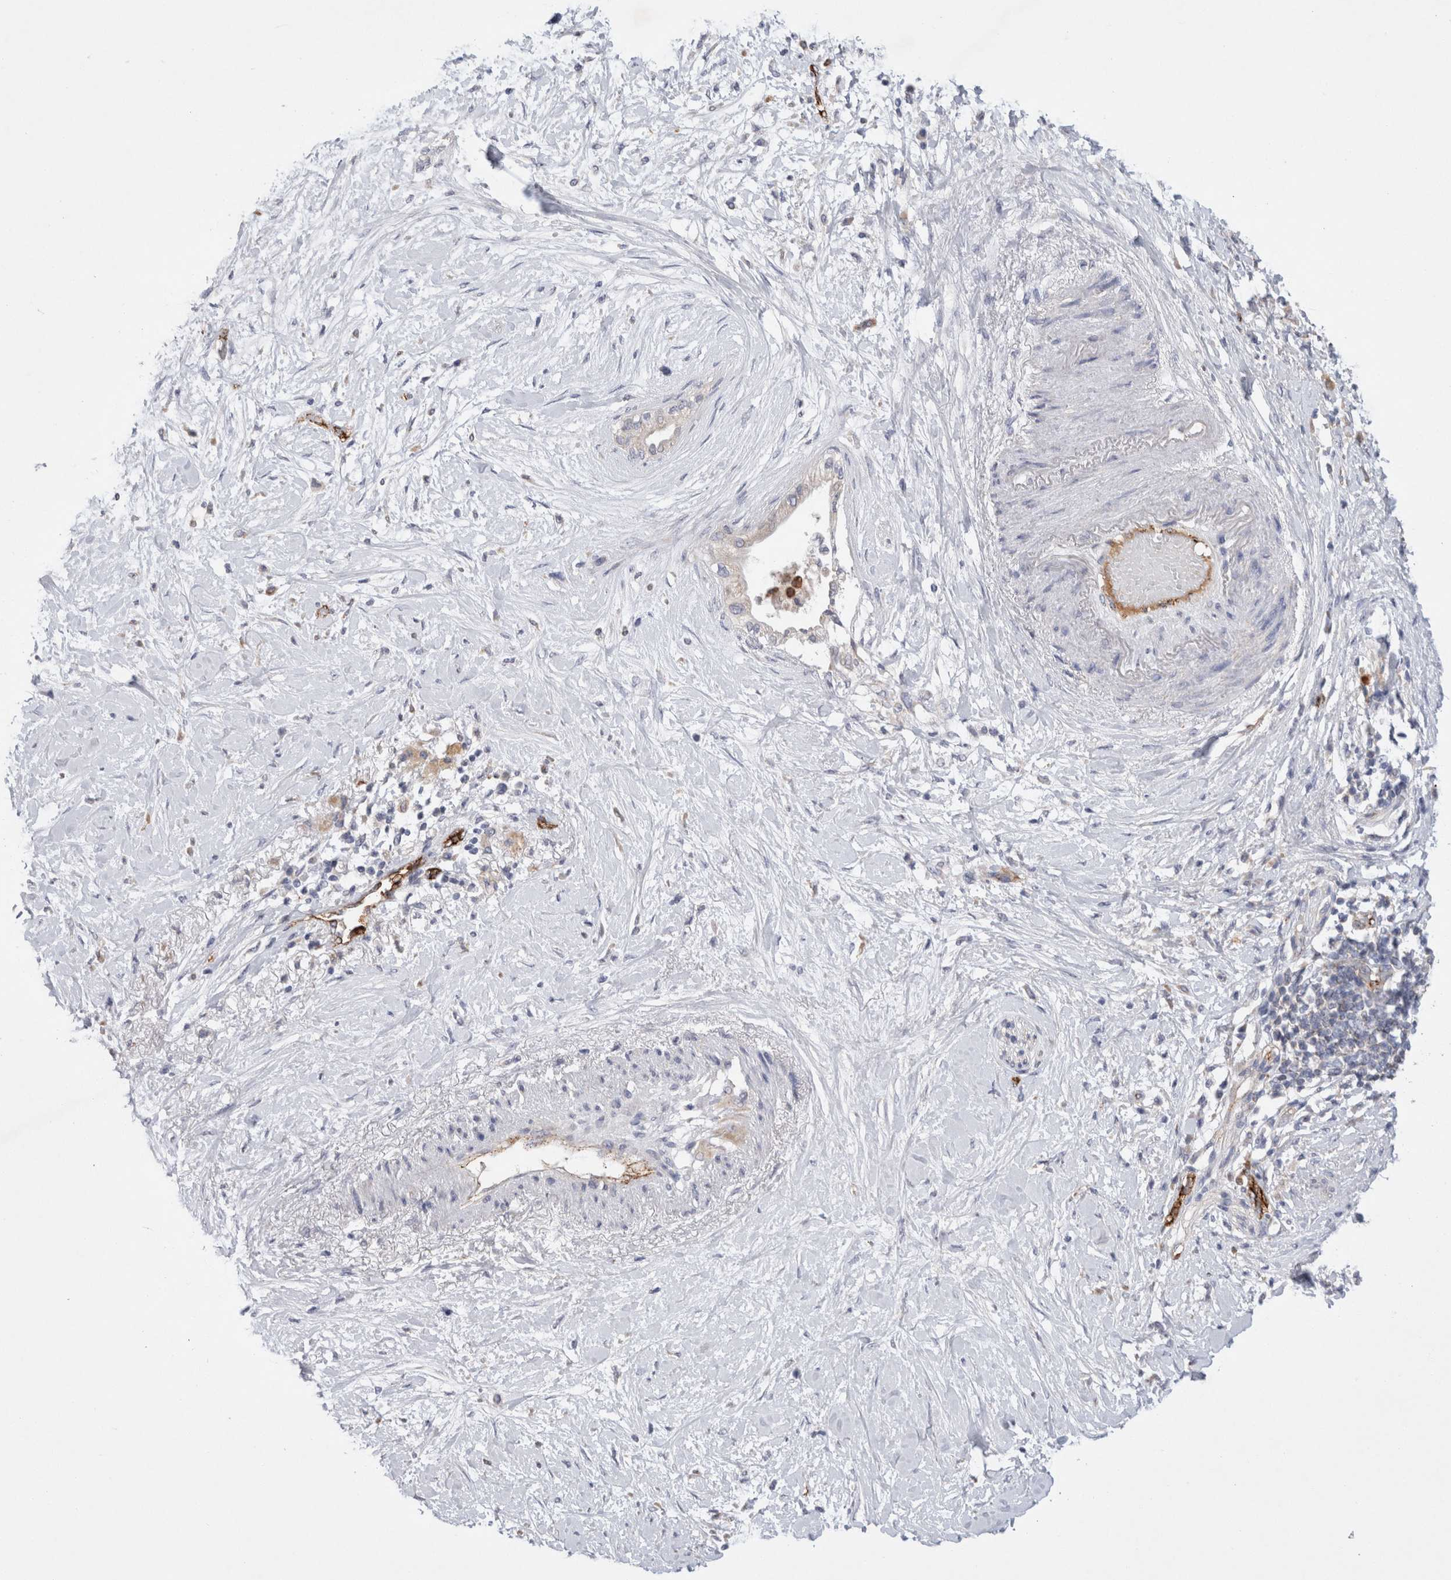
{"staining": {"intensity": "negative", "quantity": "none", "location": "none"}, "tissue": "pancreatic cancer", "cell_type": "Tumor cells", "image_type": "cancer", "snomed": [{"axis": "morphology", "description": "Normal tissue, NOS"}, {"axis": "morphology", "description": "Adenocarcinoma, NOS"}, {"axis": "topography", "description": "Pancreas"}, {"axis": "topography", "description": "Duodenum"}], "caption": "Tumor cells show no significant protein staining in adenocarcinoma (pancreatic).", "gene": "IARS2", "patient": {"sex": "female", "age": 60}}